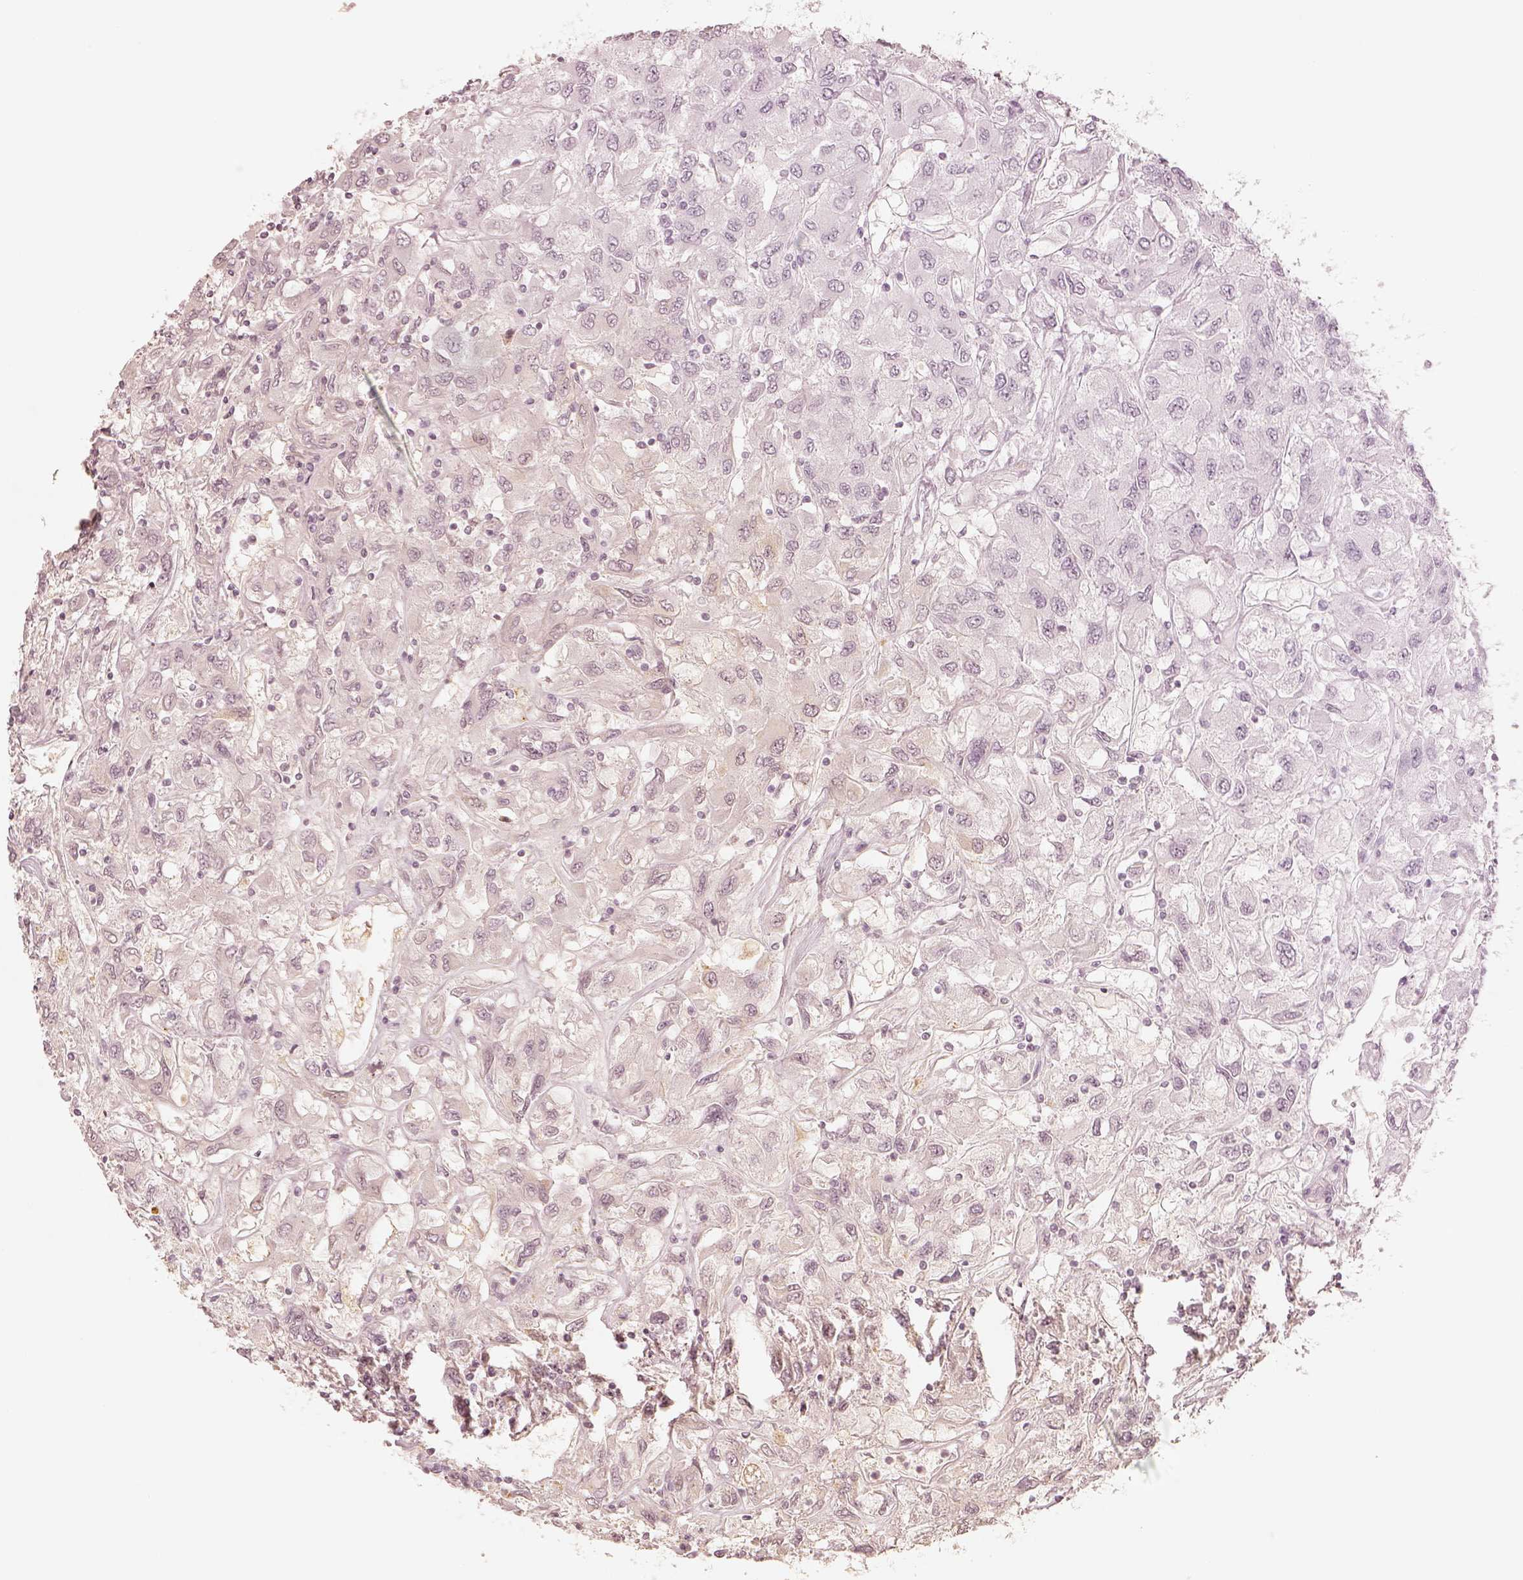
{"staining": {"intensity": "negative", "quantity": "none", "location": "none"}, "tissue": "renal cancer", "cell_type": "Tumor cells", "image_type": "cancer", "snomed": [{"axis": "morphology", "description": "Adenocarcinoma, NOS"}, {"axis": "topography", "description": "Kidney"}], "caption": "Tumor cells are negative for protein expression in human renal cancer (adenocarcinoma).", "gene": "GORASP2", "patient": {"sex": "female", "age": 76}}